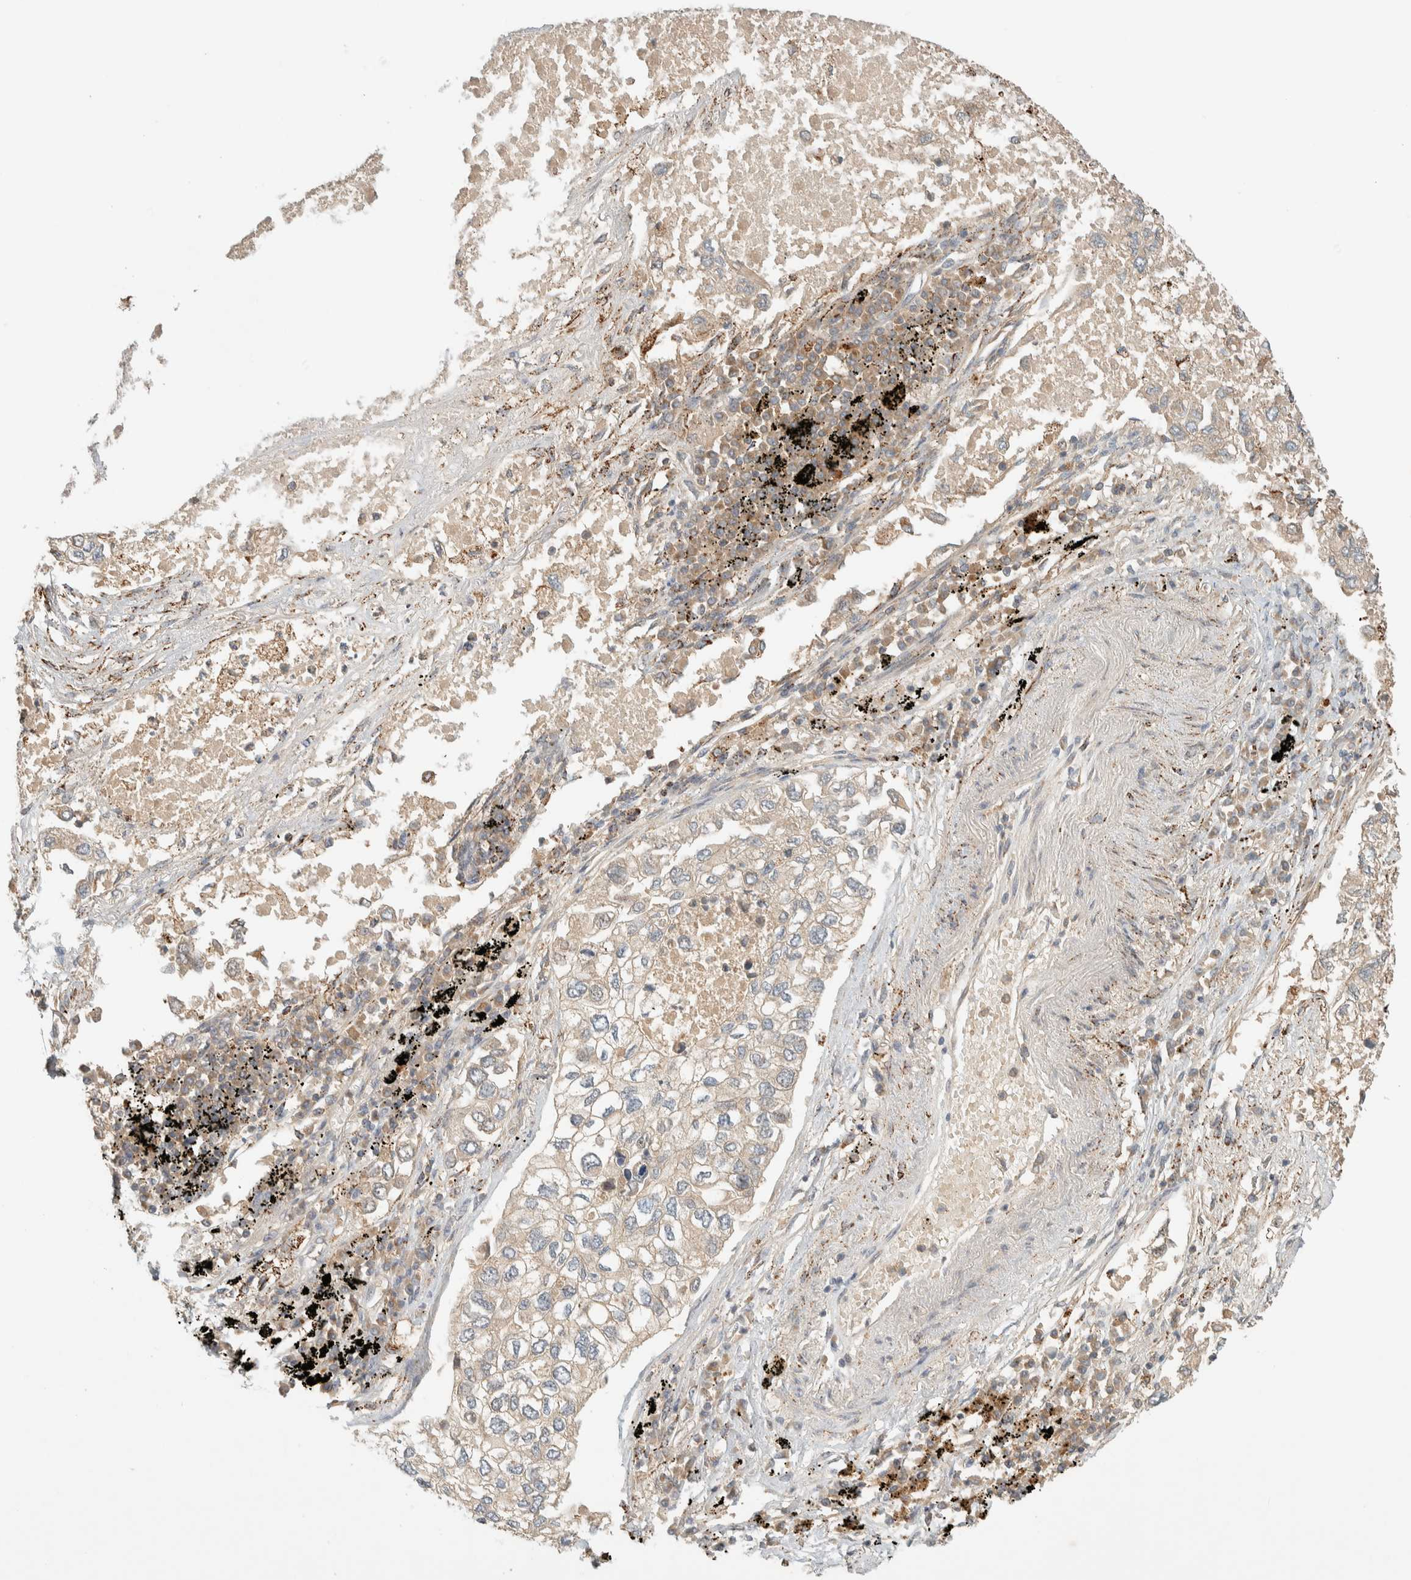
{"staining": {"intensity": "weak", "quantity": ">75%", "location": "cytoplasmic/membranous"}, "tissue": "lung cancer", "cell_type": "Tumor cells", "image_type": "cancer", "snomed": [{"axis": "morphology", "description": "Inflammation, NOS"}, {"axis": "morphology", "description": "Adenocarcinoma, NOS"}, {"axis": "topography", "description": "Lung"}], "caption": "A histopathology image showing weak cytoplasmic/membranous expression in approximately >75% of tumor cells in lung adenocarcinoma, as visualized by brown immunohistochemical staining.", "gene": "FAM167A", "patient": {"sex": "male", "age": 63}}